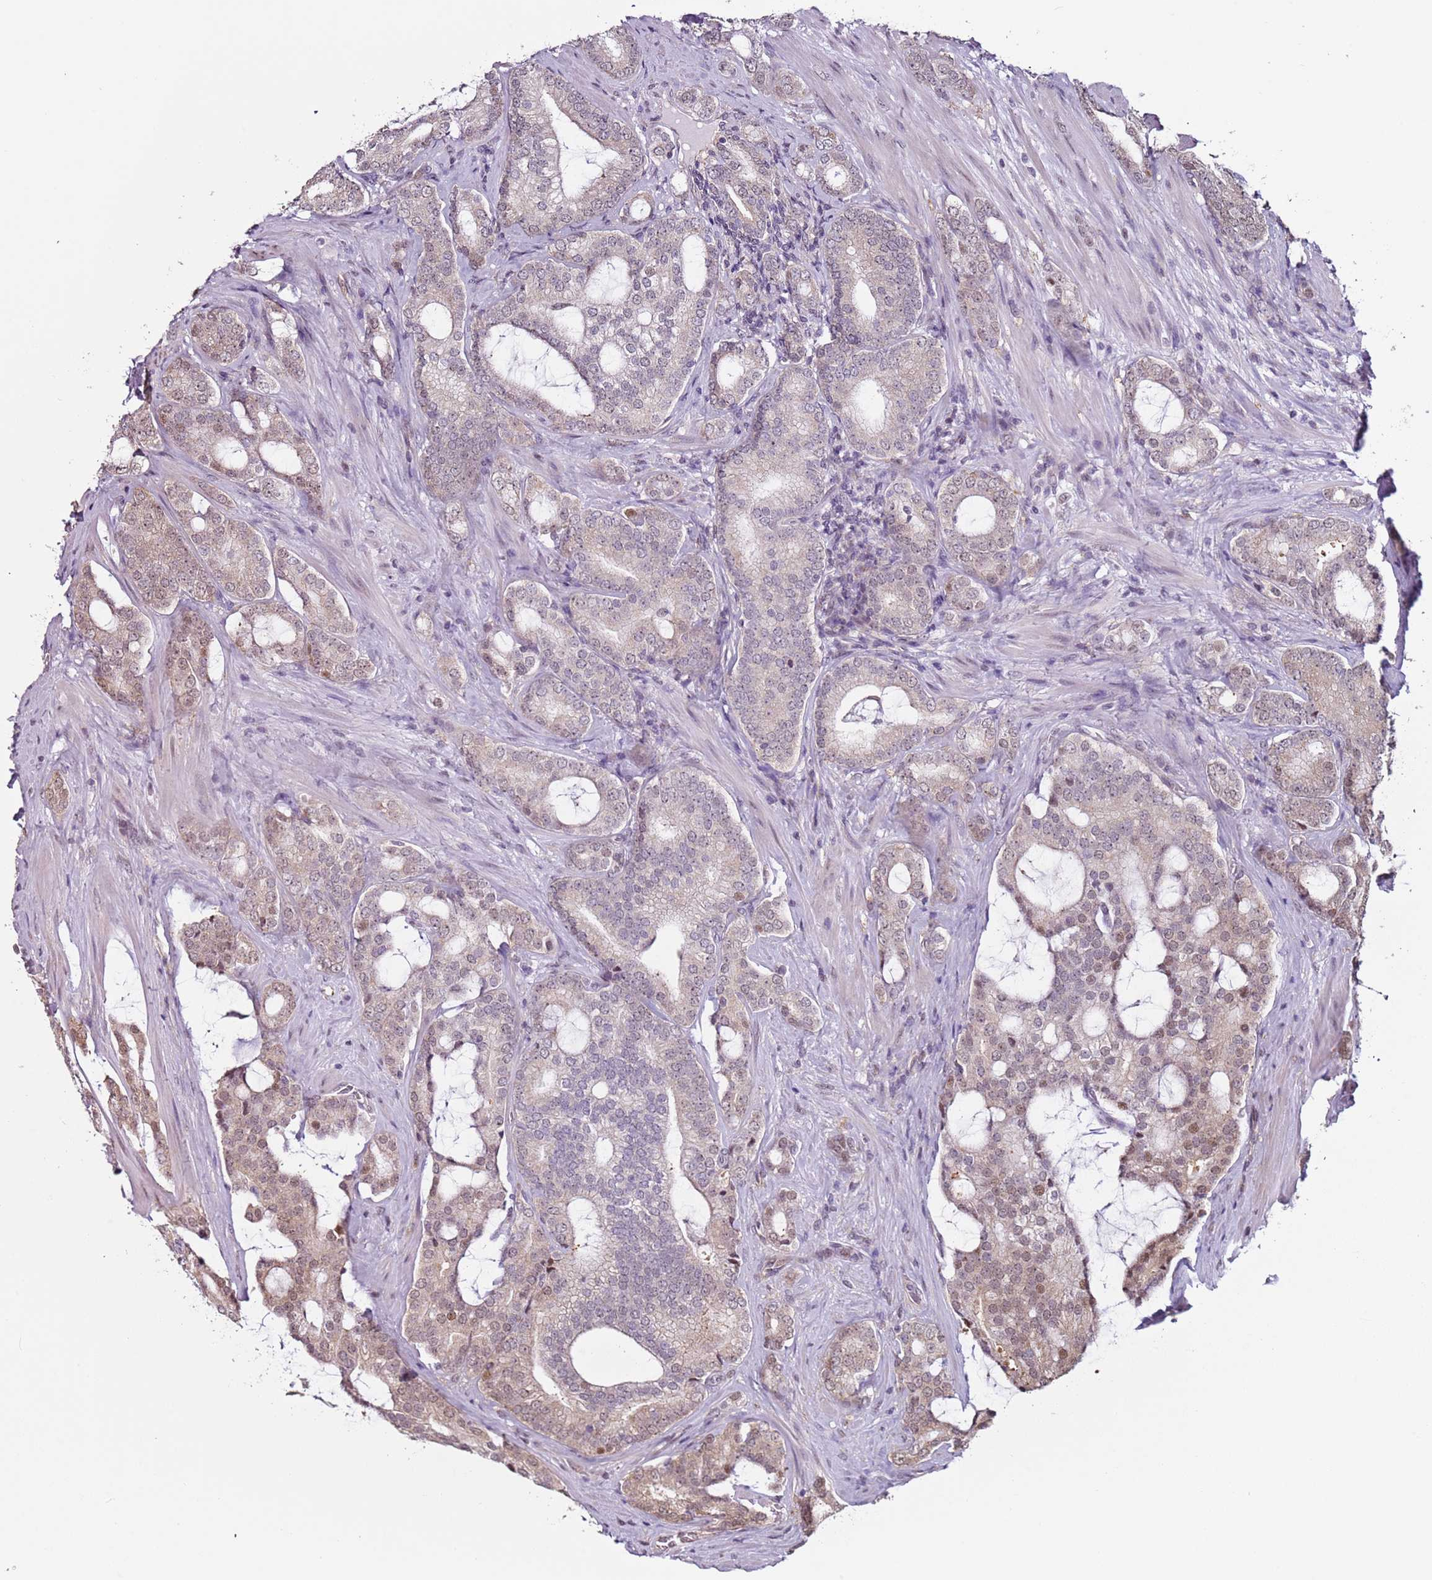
{"staining": {"intensity": "weak", "quantity": "25%-75%", "location": "nuclear"}, "tissue": "prostate cancer", "cell_type": "Tumor cells", "image_type": "cancer", "snomed": [{"axis": "morphology", "description": "Adenocarcinoma, High grade"}, {"axis": "topography", "description": "Prostate"}], "caption": "A brown stain labels weak nuclear staining of a protein in human prostate cancer tumor cells.", "gene": "PSMD4", "patient": {"sex": "male", "age": 63}}